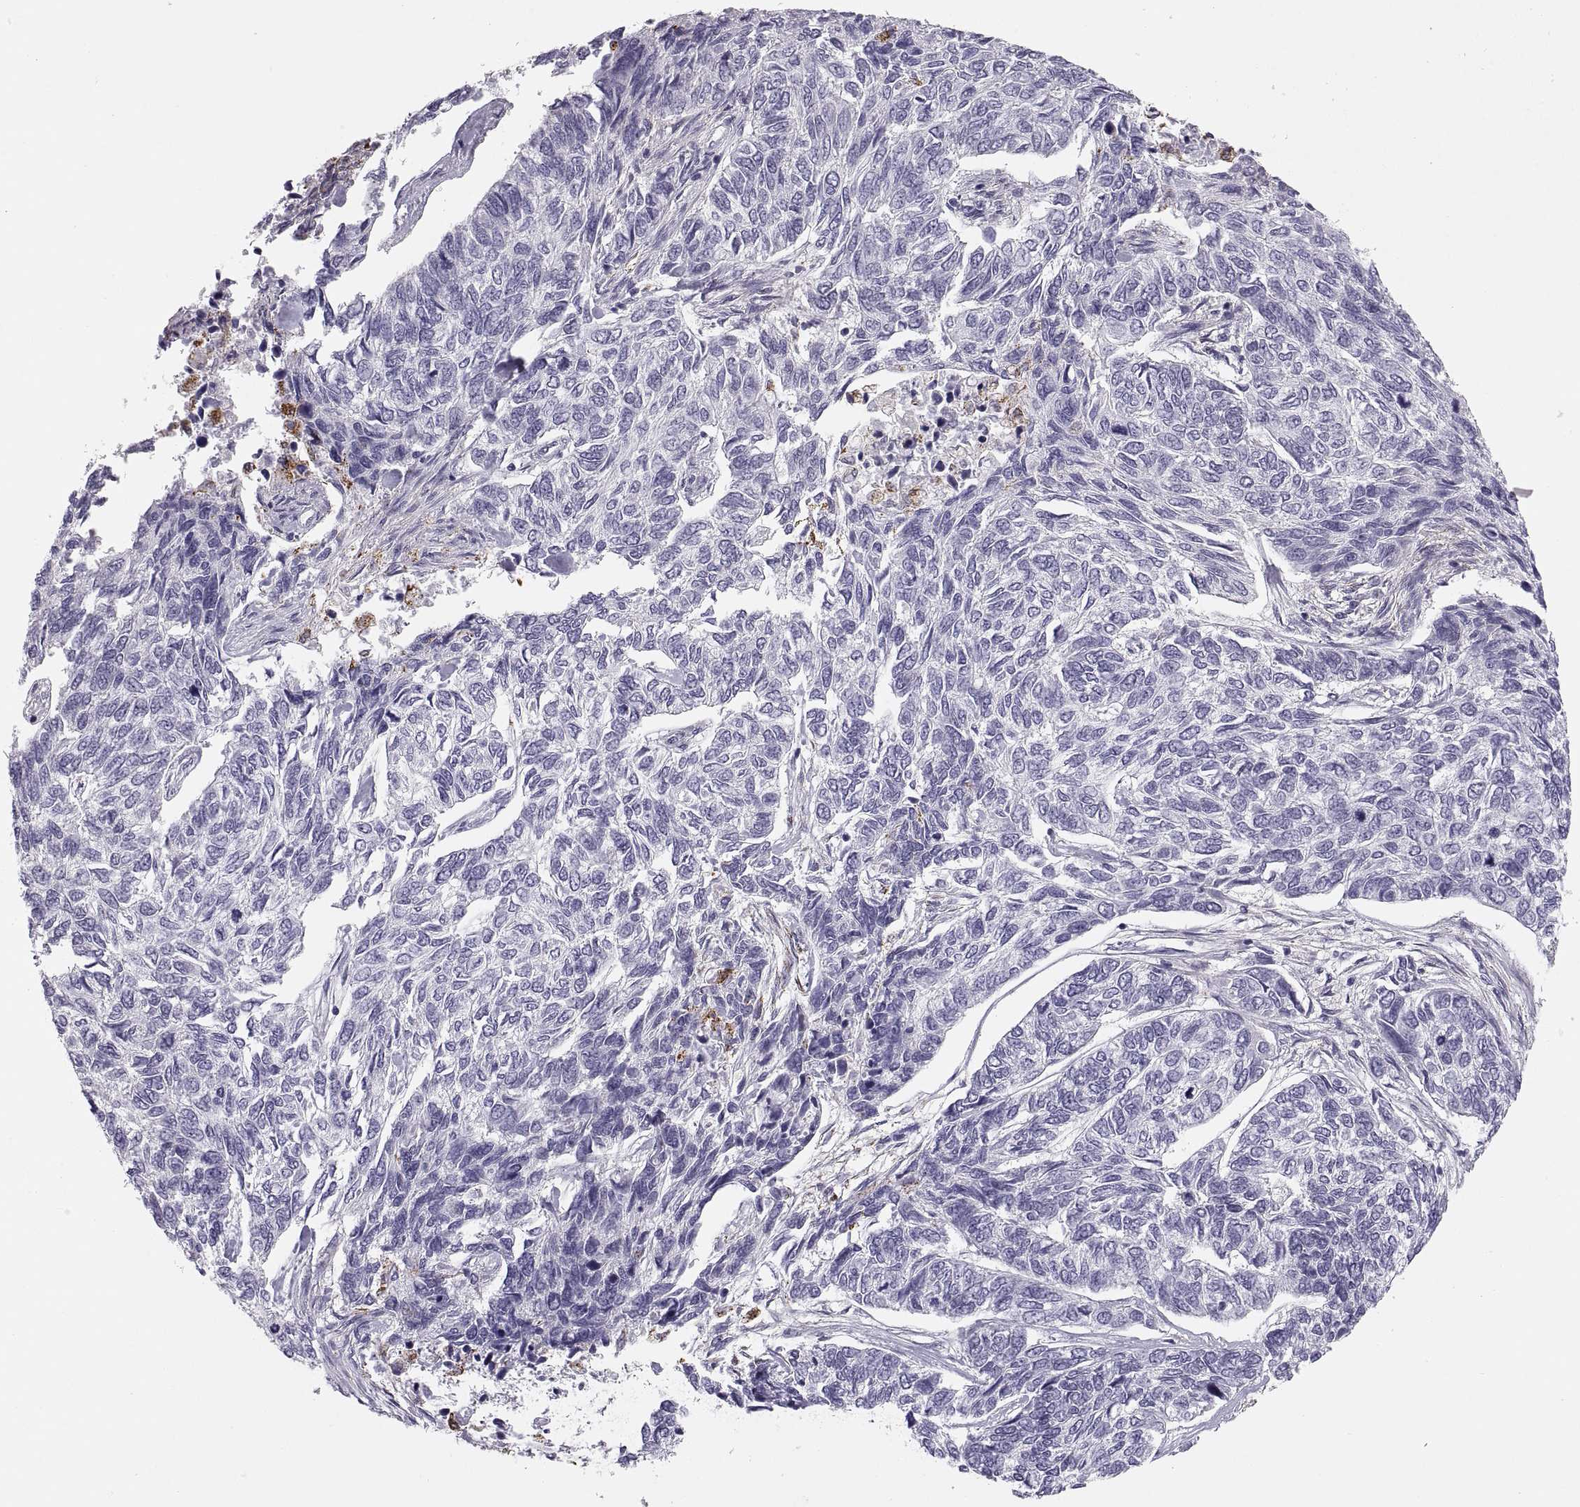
{"staining": {"intensity": "negative", "quantity": "none", "location": "none"}, "tissue": "skin cancer", "cell_type": "Tumor cells", "image_type": "cancer", "snomed": [{"axis": "morphology", "description": "Basal cell carcinoma"}, {"axis": "topography", "description": "Skin"}], "caption": "Tumor cells show no significant staining in skin basal cell carcinoma.", "gene": "COL9A3", "patient": {"sex": "female", "age": 65}}